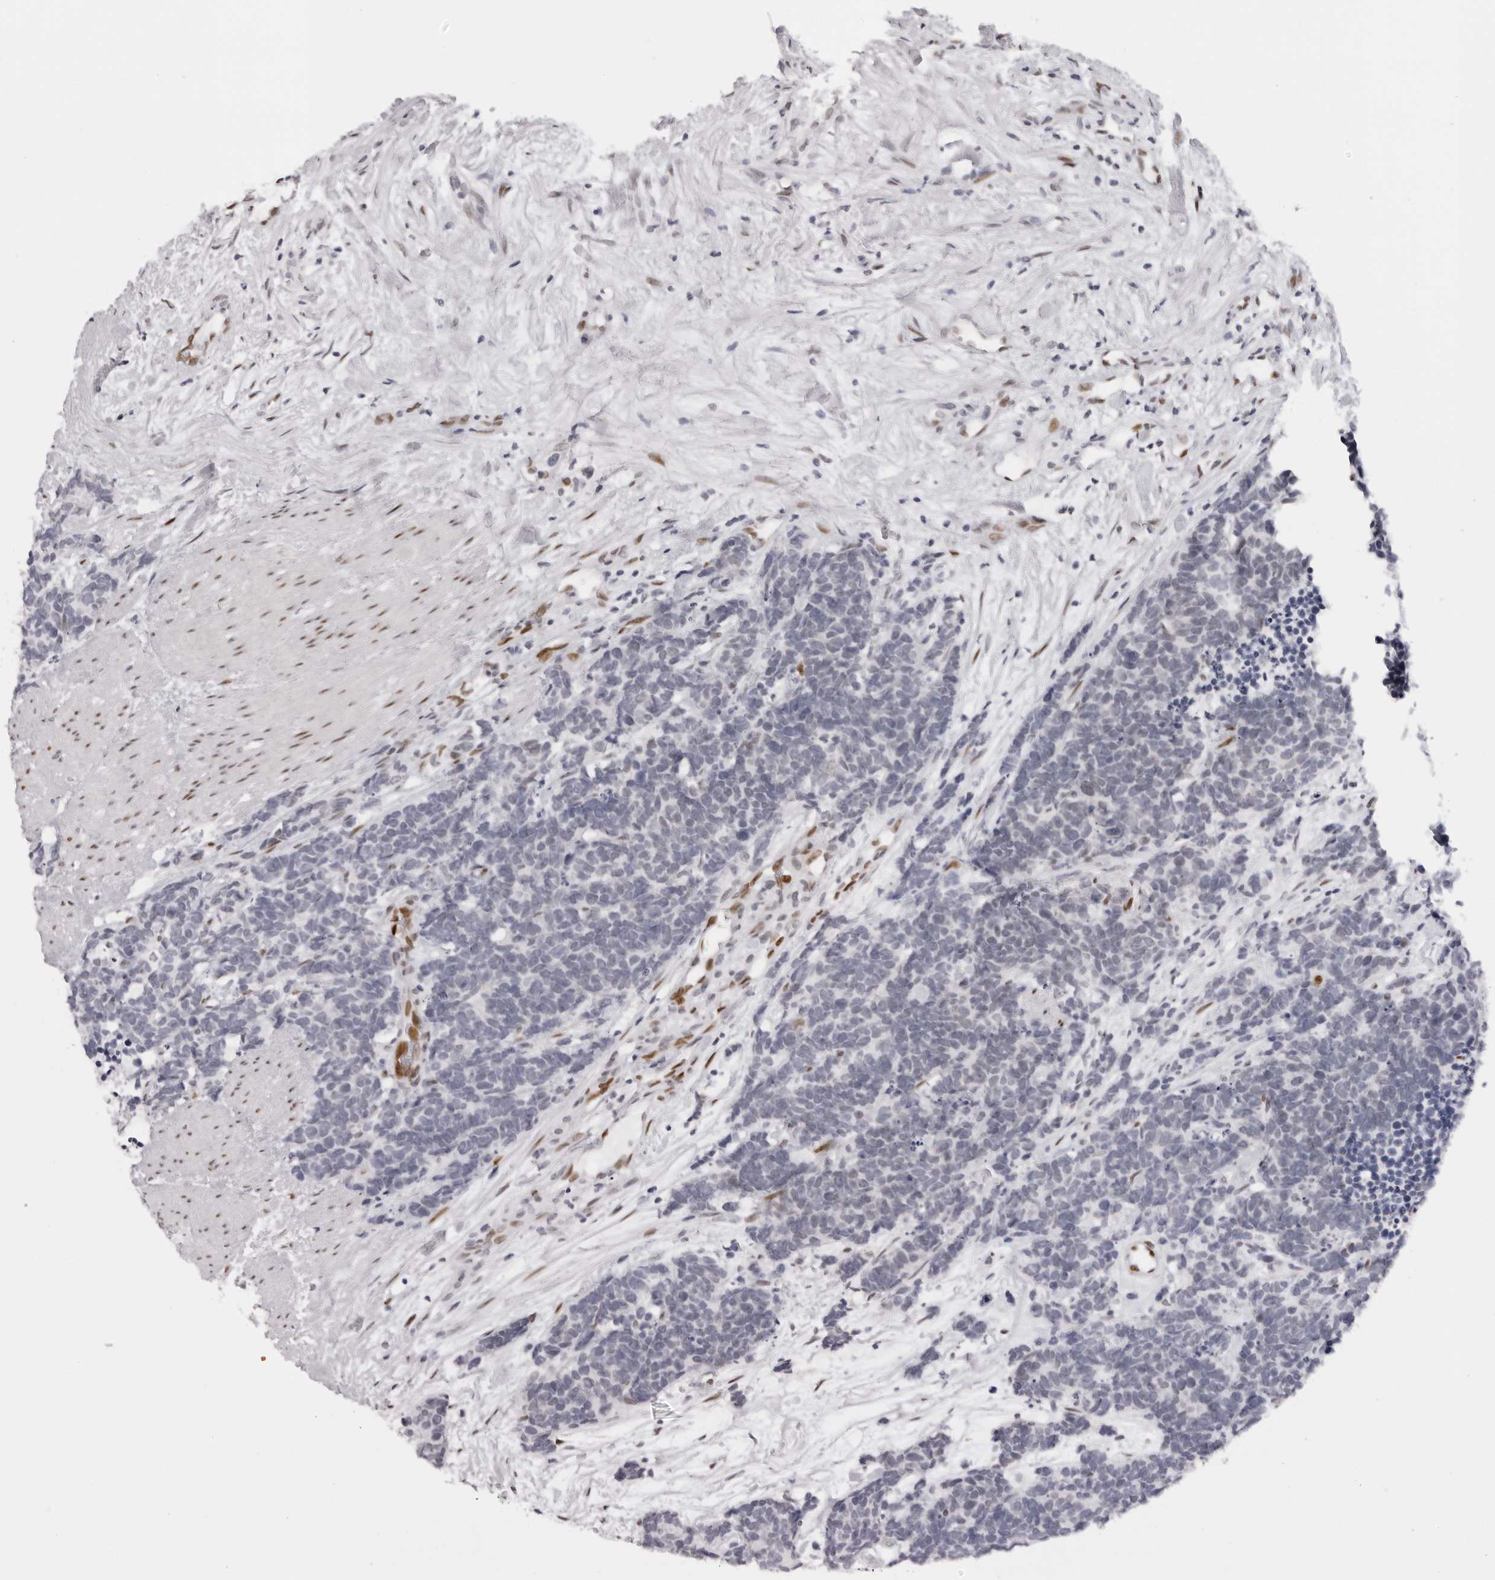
{"staining": {"intensity": "negative", "quantity": "none", "location": "none"}, "tissue": "carcinoid", "cell_type": "Tumor cells", "image_type": "cancer", "snomed": [{"axis": "morphology", "description": "Carcinoma, NOS"}, {"axis": "morphology", "description": "Carcinoid, malignant, NOS"}, {"axis": "topography", "description": "Urinary bladder"}], "caption": "DAB (3,3'-diaminobenzidine) immunohistochemical staining of human carcinoma reveals no significant positivity in tumor cells.", "gene": "MAFK", "patient": {"sex": "male", "age": 57}}